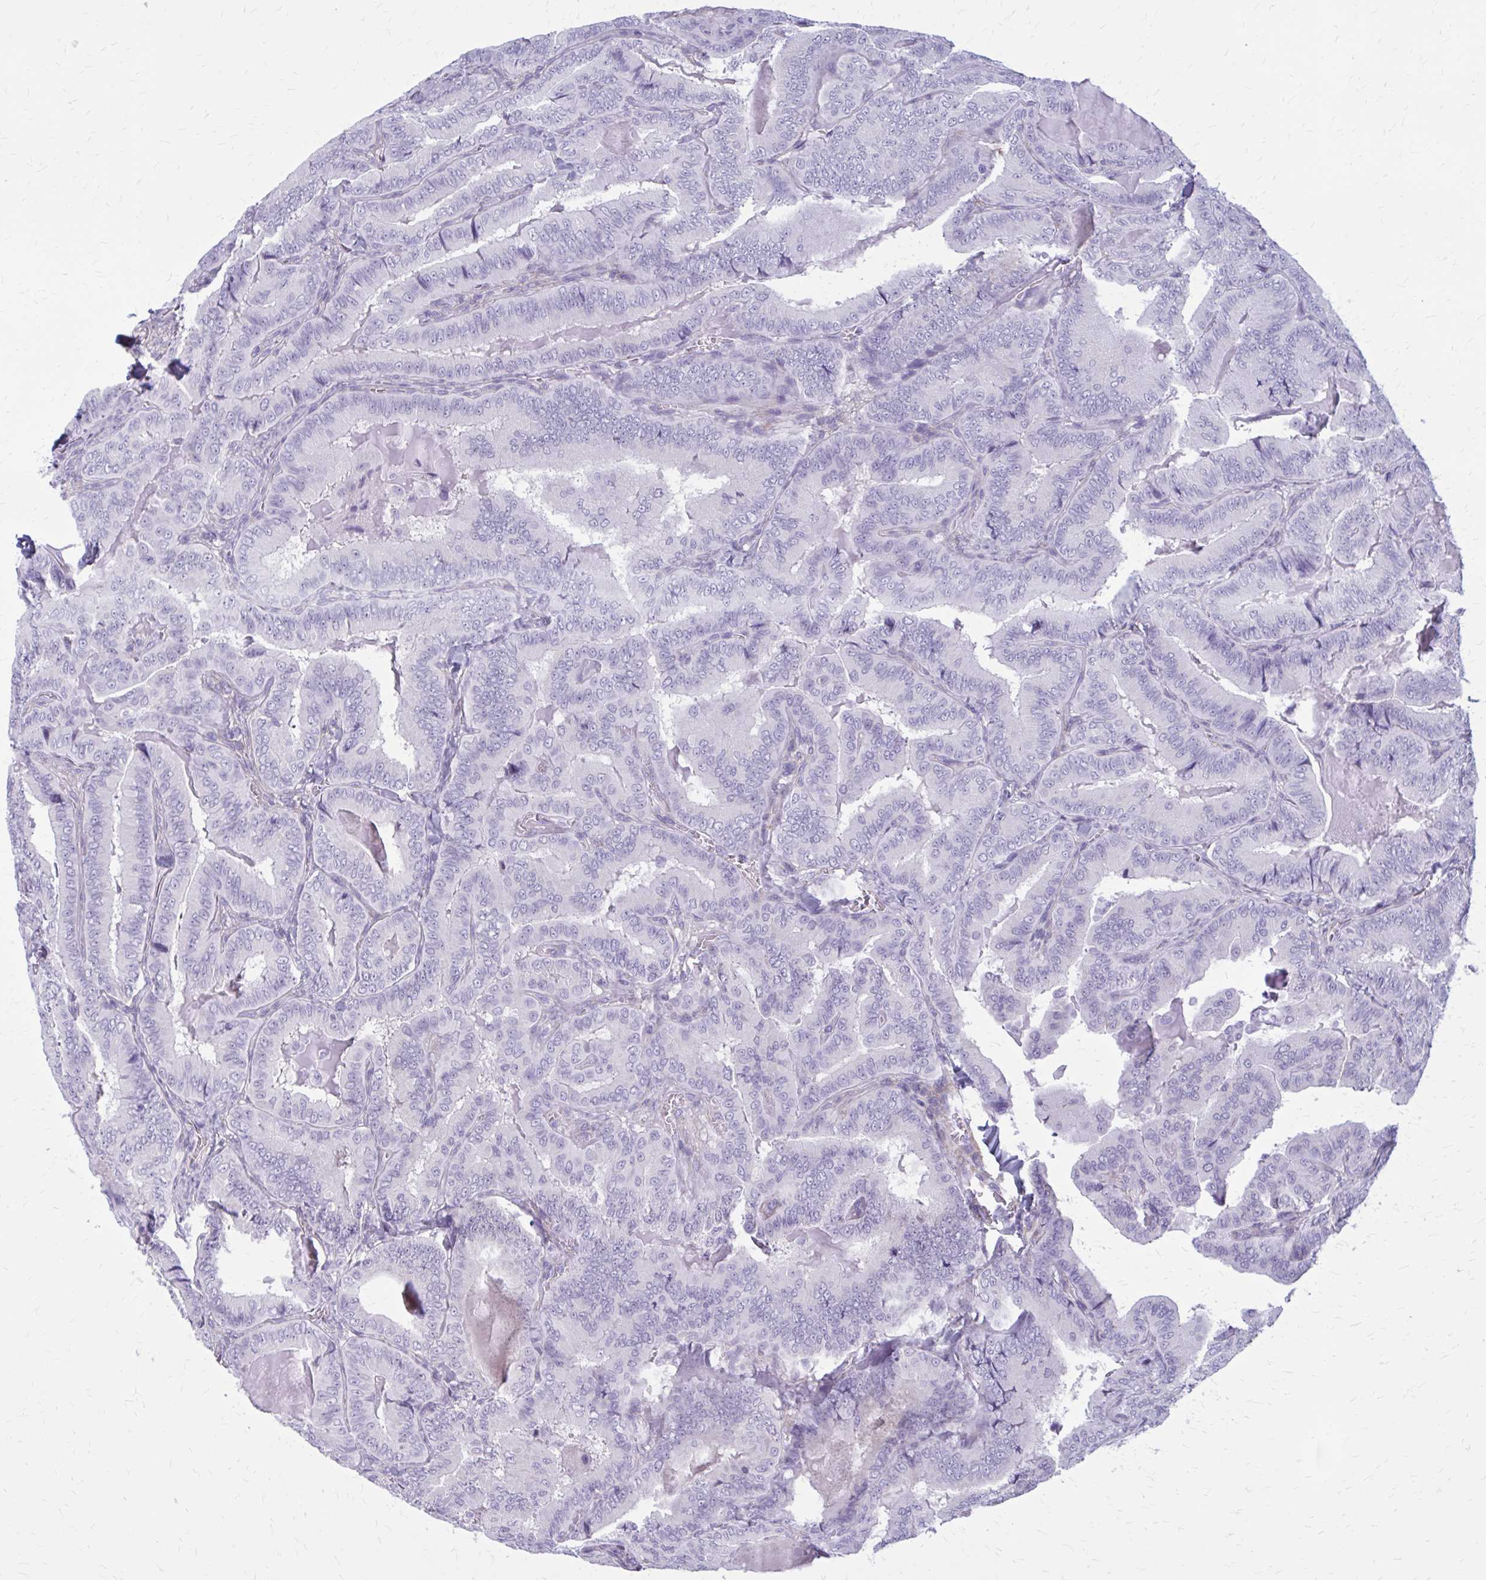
{"staining": {"intensity": "negative", "quantity": "none", "location": "none"}, "tissue": "thyroid cancer", "cell_type": "Tumor cells", "image_type": "cancer", "snomed": [{"axis": "morphology", "description": "Papillary adenocarcinoma, NOS"}, {"axis": "topography", "description": "Thyroid gland"}], "caption": "Immunohistochemistry (IHC) histopathology image of neoplastic tissue: thyroid papillary adenocarcinoma stained with DAB displays no significant protein staining in tumor cells.", "gene": "AKAP12", "patient": {"sex": "male", "age": 61}}